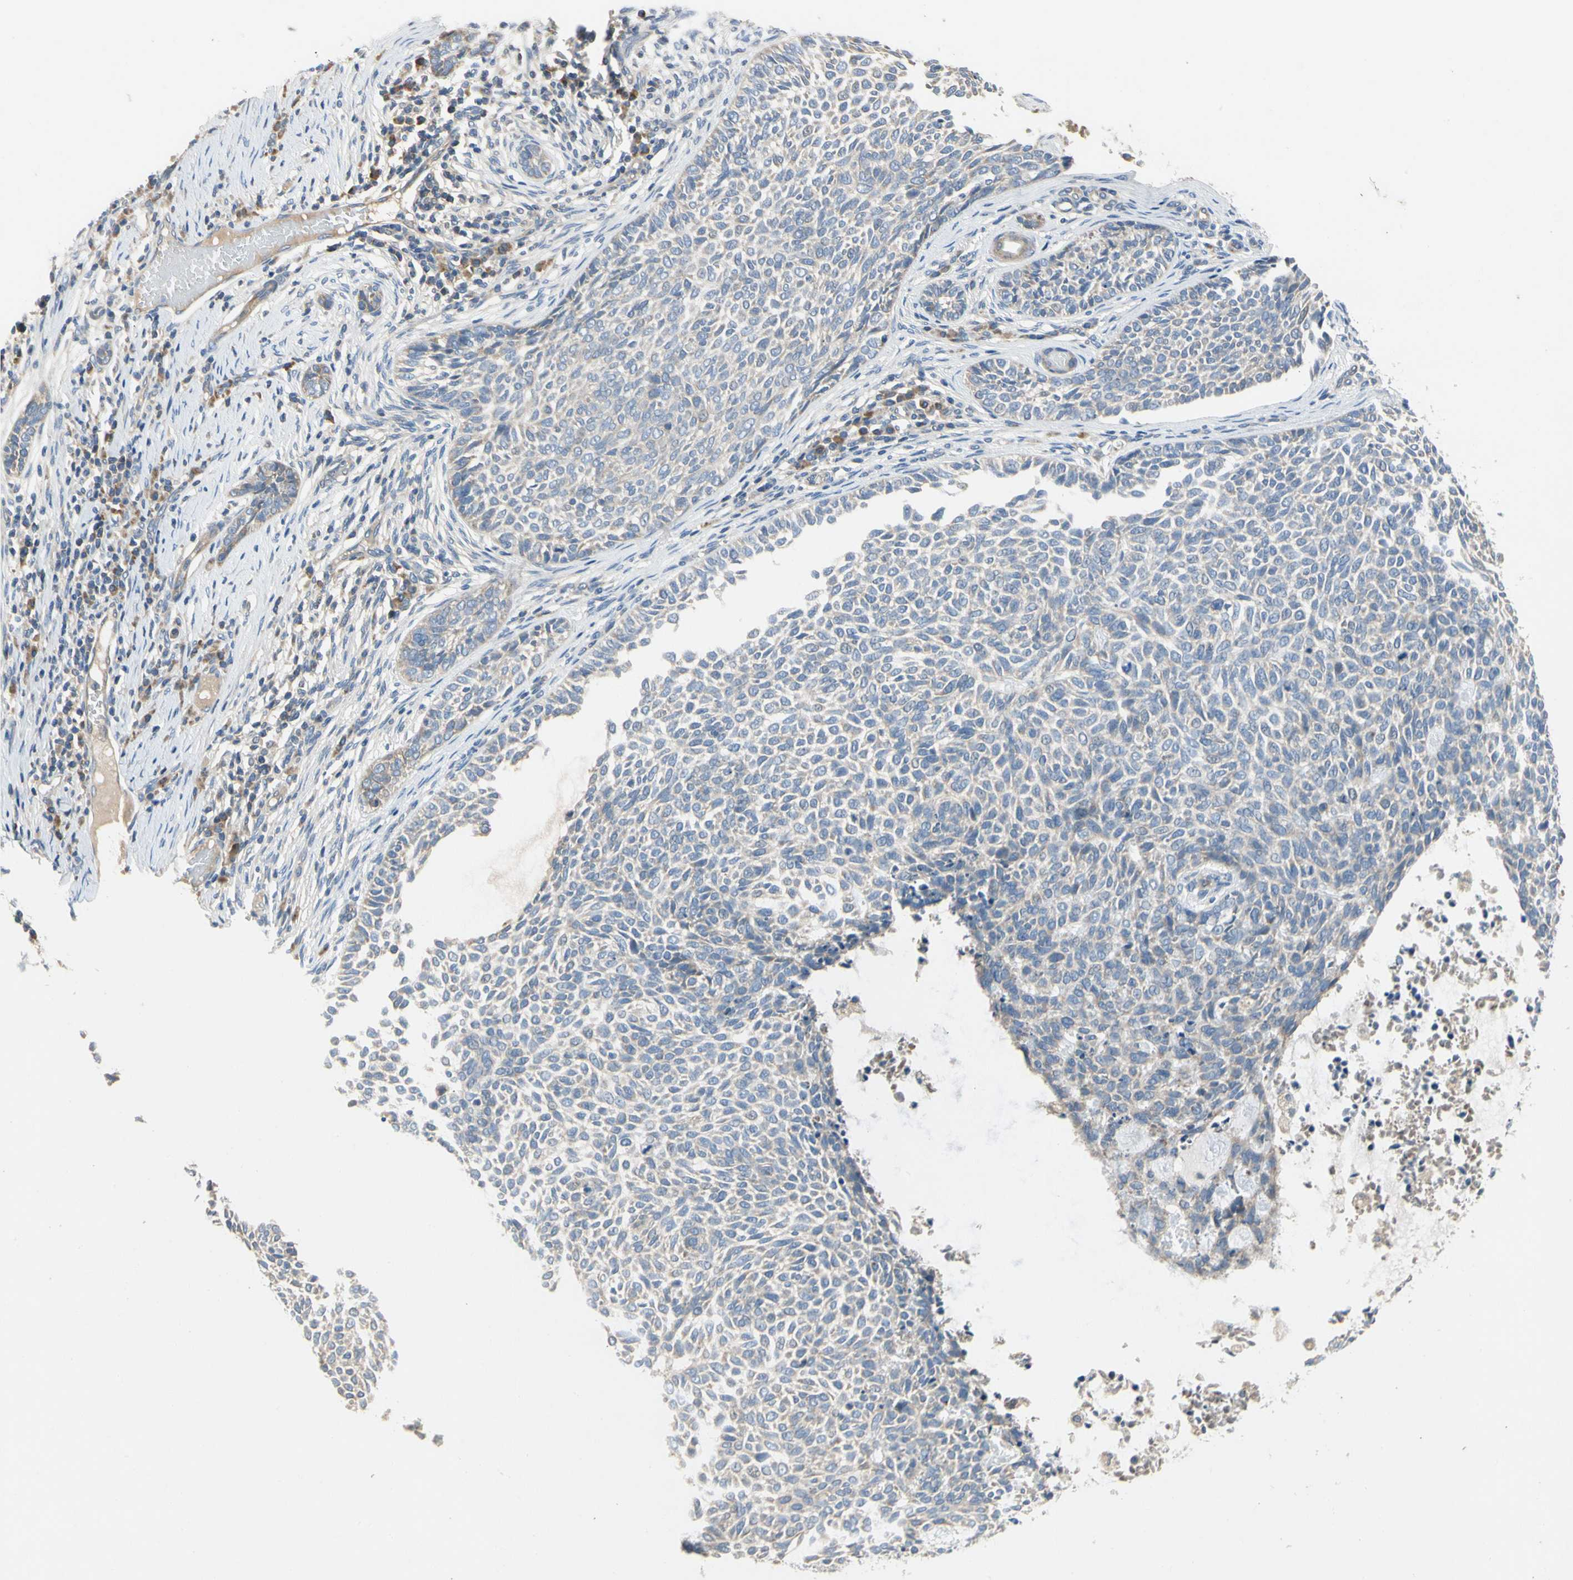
{"staining": {"intensity": "weak", "quantity": ">75%", "location": "cytoplasmic/membranous"}, "tissue": "skin cancer", "cell_type": "Tumor cells", "image_type": "cancer", "snomed": [{"axis": "morphology", "description": "Basal cell carcinoma"}, {"axis": "topography", "description": "Skin"}], "caption": "The photomicrograph shows immunohistochemical staining of skin basal cell carcinoma. There is weak cytoplasmic/membranous staining is appreciated in about >75% of tumor cells.", "gene": "KLHDC8B", "patient": {"sex": "male", "age": 87}}